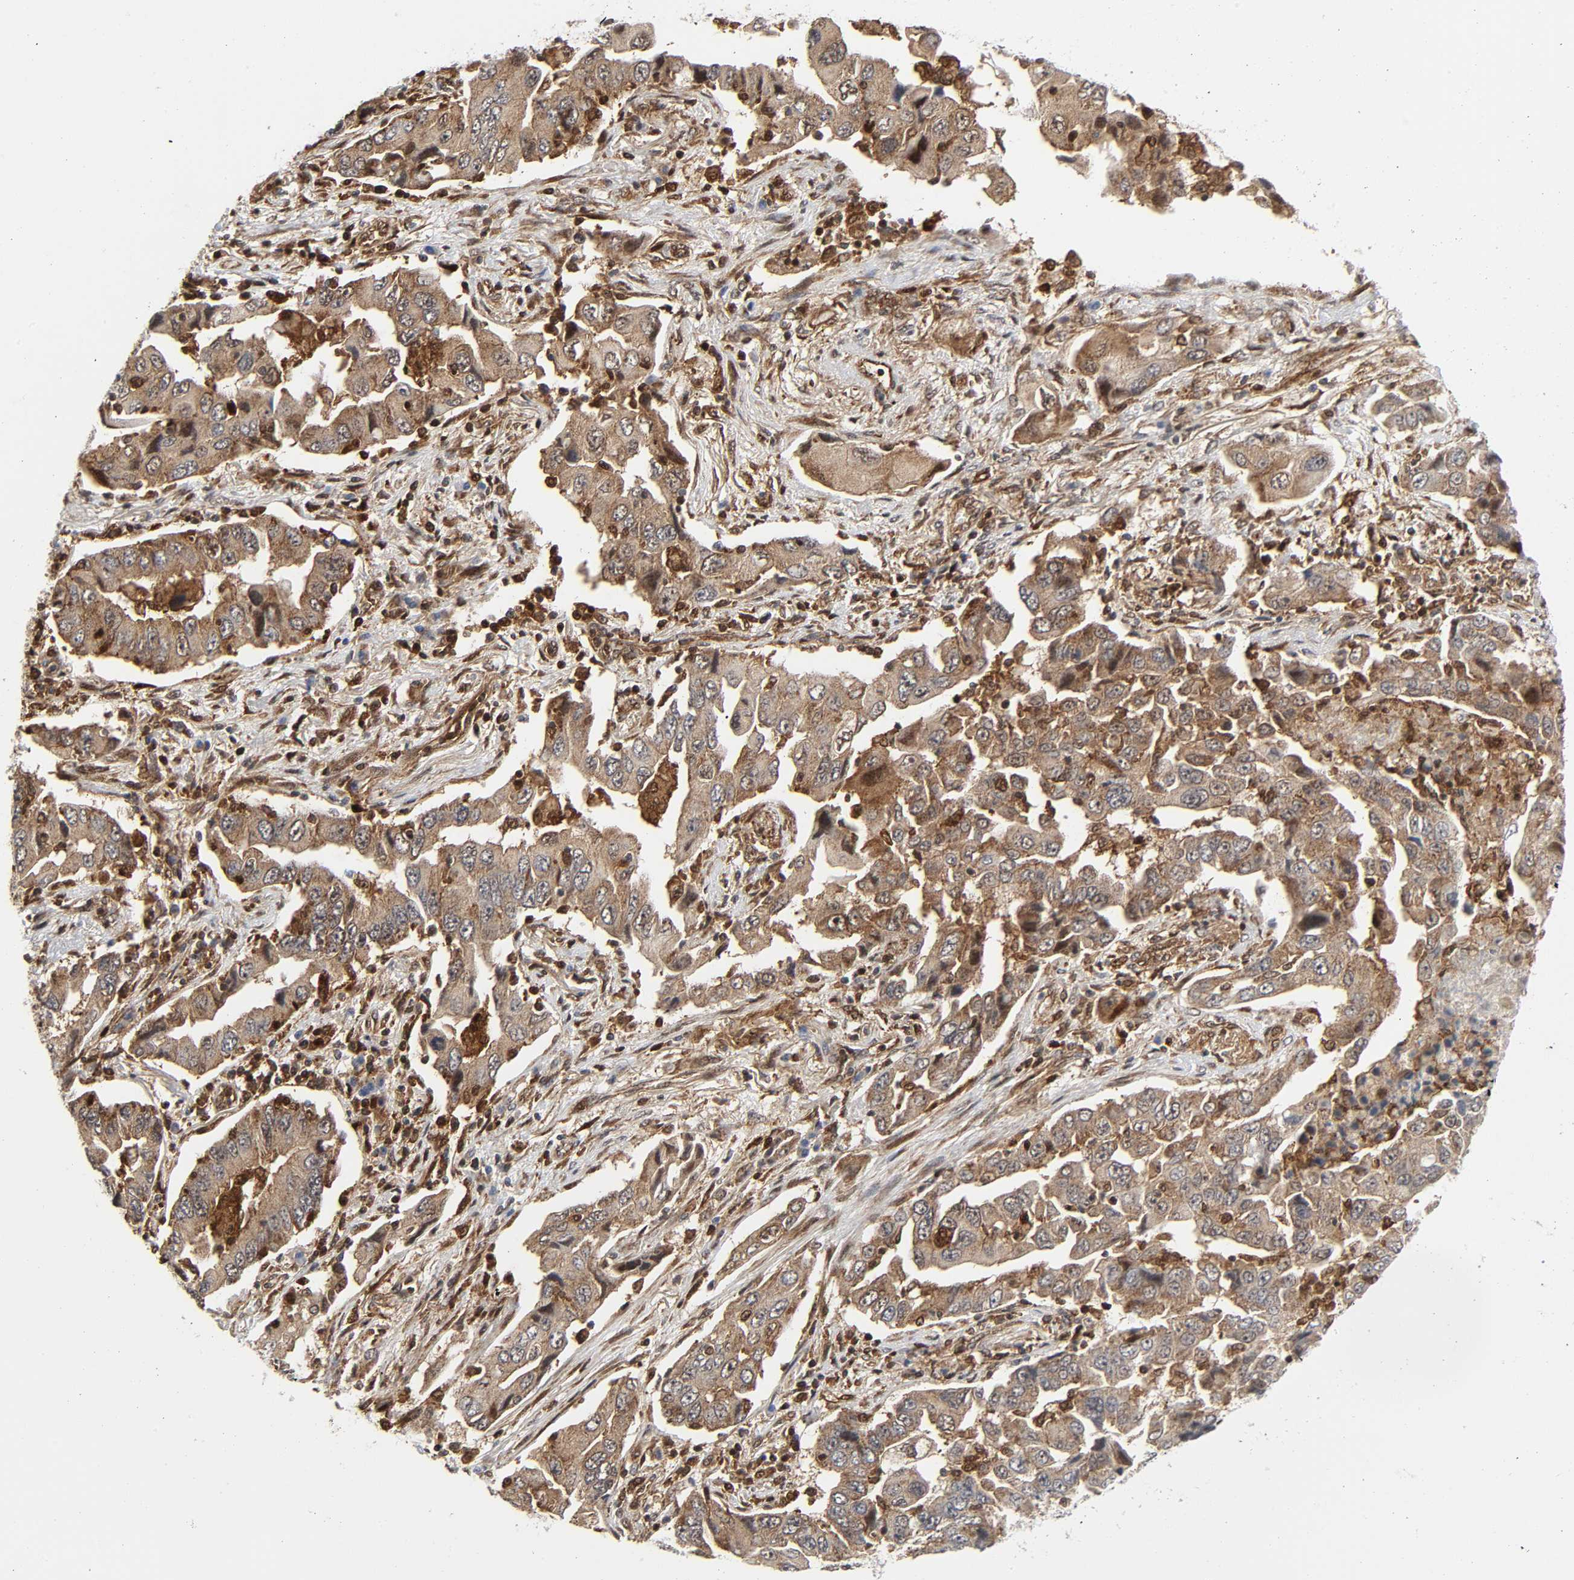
{"staining": {"intensity": "moderate", "quantity": ">75%", "location": "cytoplasmic/membranous"}, "tissue": "lung cancer", "cell_type": "Tumor cells", "image_type": "cancer", "snomed": [{"axis": "morphology", "description": "Adenocarcinoma, NOS"}, {"axis": "topography", "description": "Lung"}], "caption": "A brown stain highlights moderate cytoplasmic/membranous staining of a protein in human adenocarcinoma (lung) tumor cells.", "gene": "MAPK1", "patient": {"sex": "female", "age": 65}}